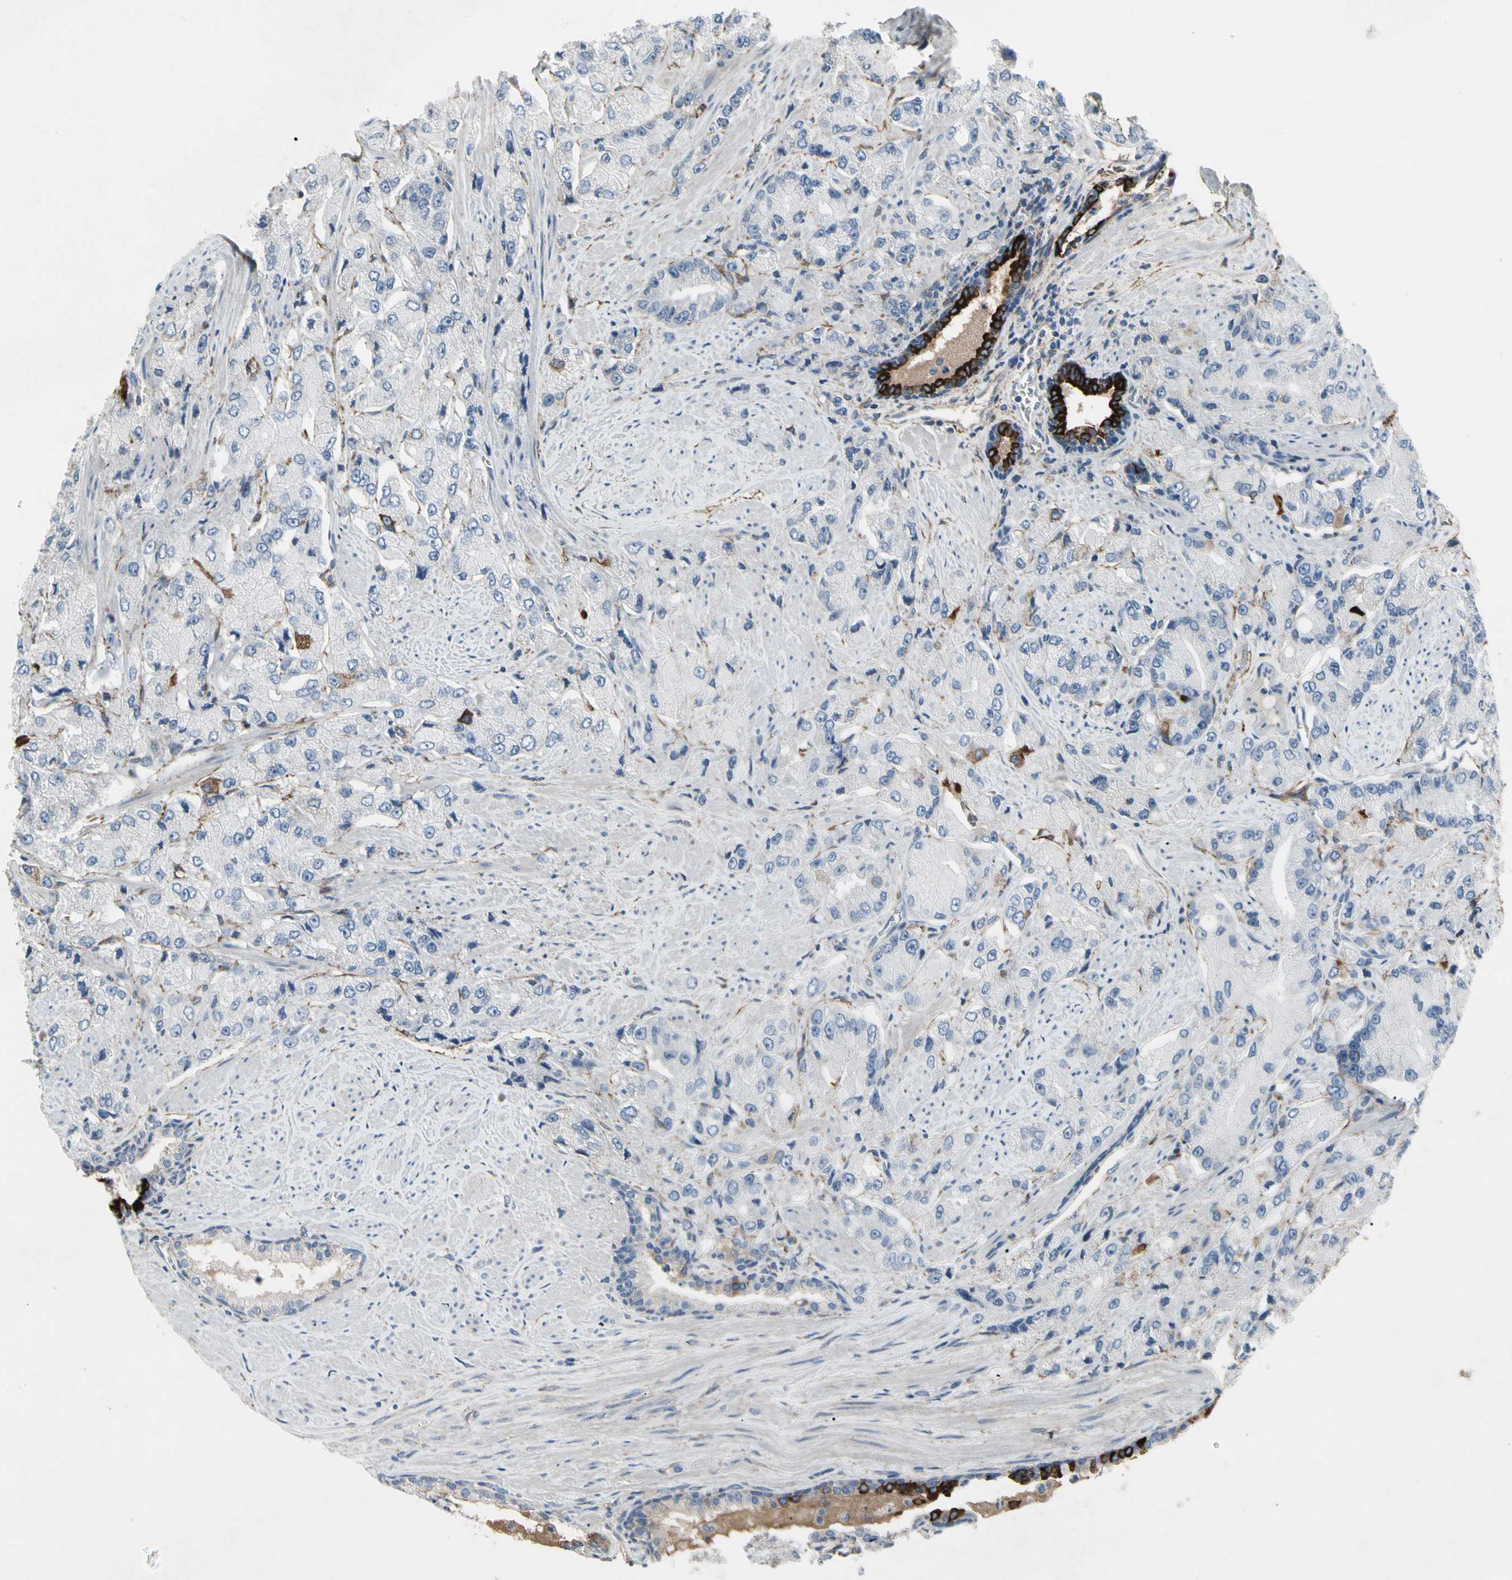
{"staining": {"intensity": "negative", "quantity": "none", "location": "none"}, "tissue": "prostate cancer", "cell_type": "Tumor cells", "image_type": "cancer", "snomed": [{"axis": "morphology", "description": "Adenocarcinoma, High grade"}, {"axis": "topography", "description": "Prostate"}], "caption": "Tumor cells show no significant protein staining in prostate cancer (adenocarcinoma (high-grade)).", "gene": "PIGR", "patient": {"sex": "male", "age": 58}}